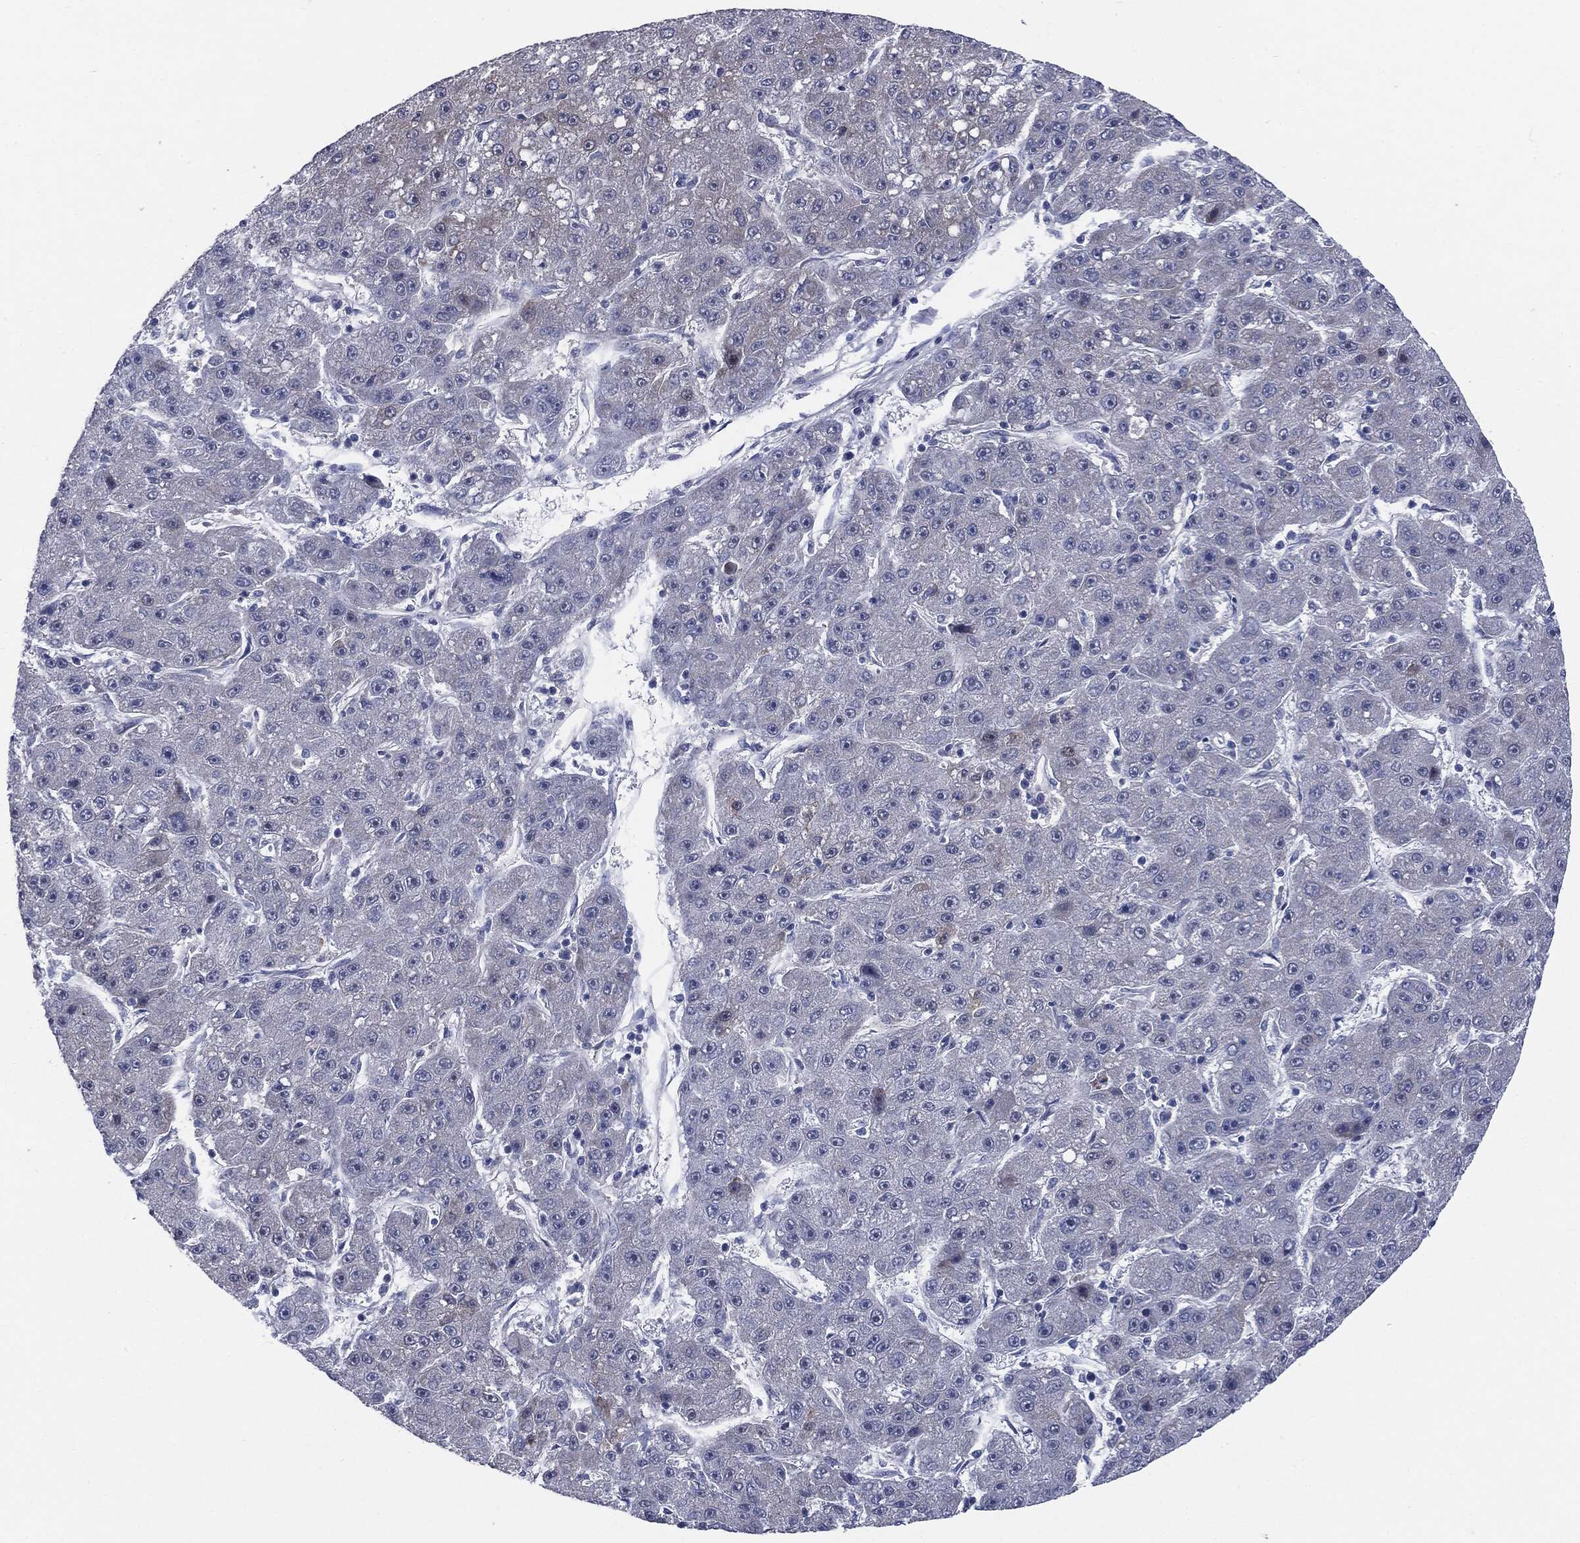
{"staining": {"intensity": "negative", "quantity": "none", "location": "none"}, "tissue": "liver cancer", "cell_type": "Tumor cells", "image_type": "cancer", "snomed": [{"axis": "morphology", "description": "Carcinoma, Hepatocellular, NOS"}, {"axis": "topography", "description": "Liver"}], "caption": "High magnification brightfield microscopy of hepatocellular carcinoma (liver) stained with DAB (3,3'-diaminobenzidine) (brown) and counterstained with hematoxylin (blue): tumor cells show no significant positivity.", "gene": "KRT5", "patient": {"sex": "male", "age": 67}}